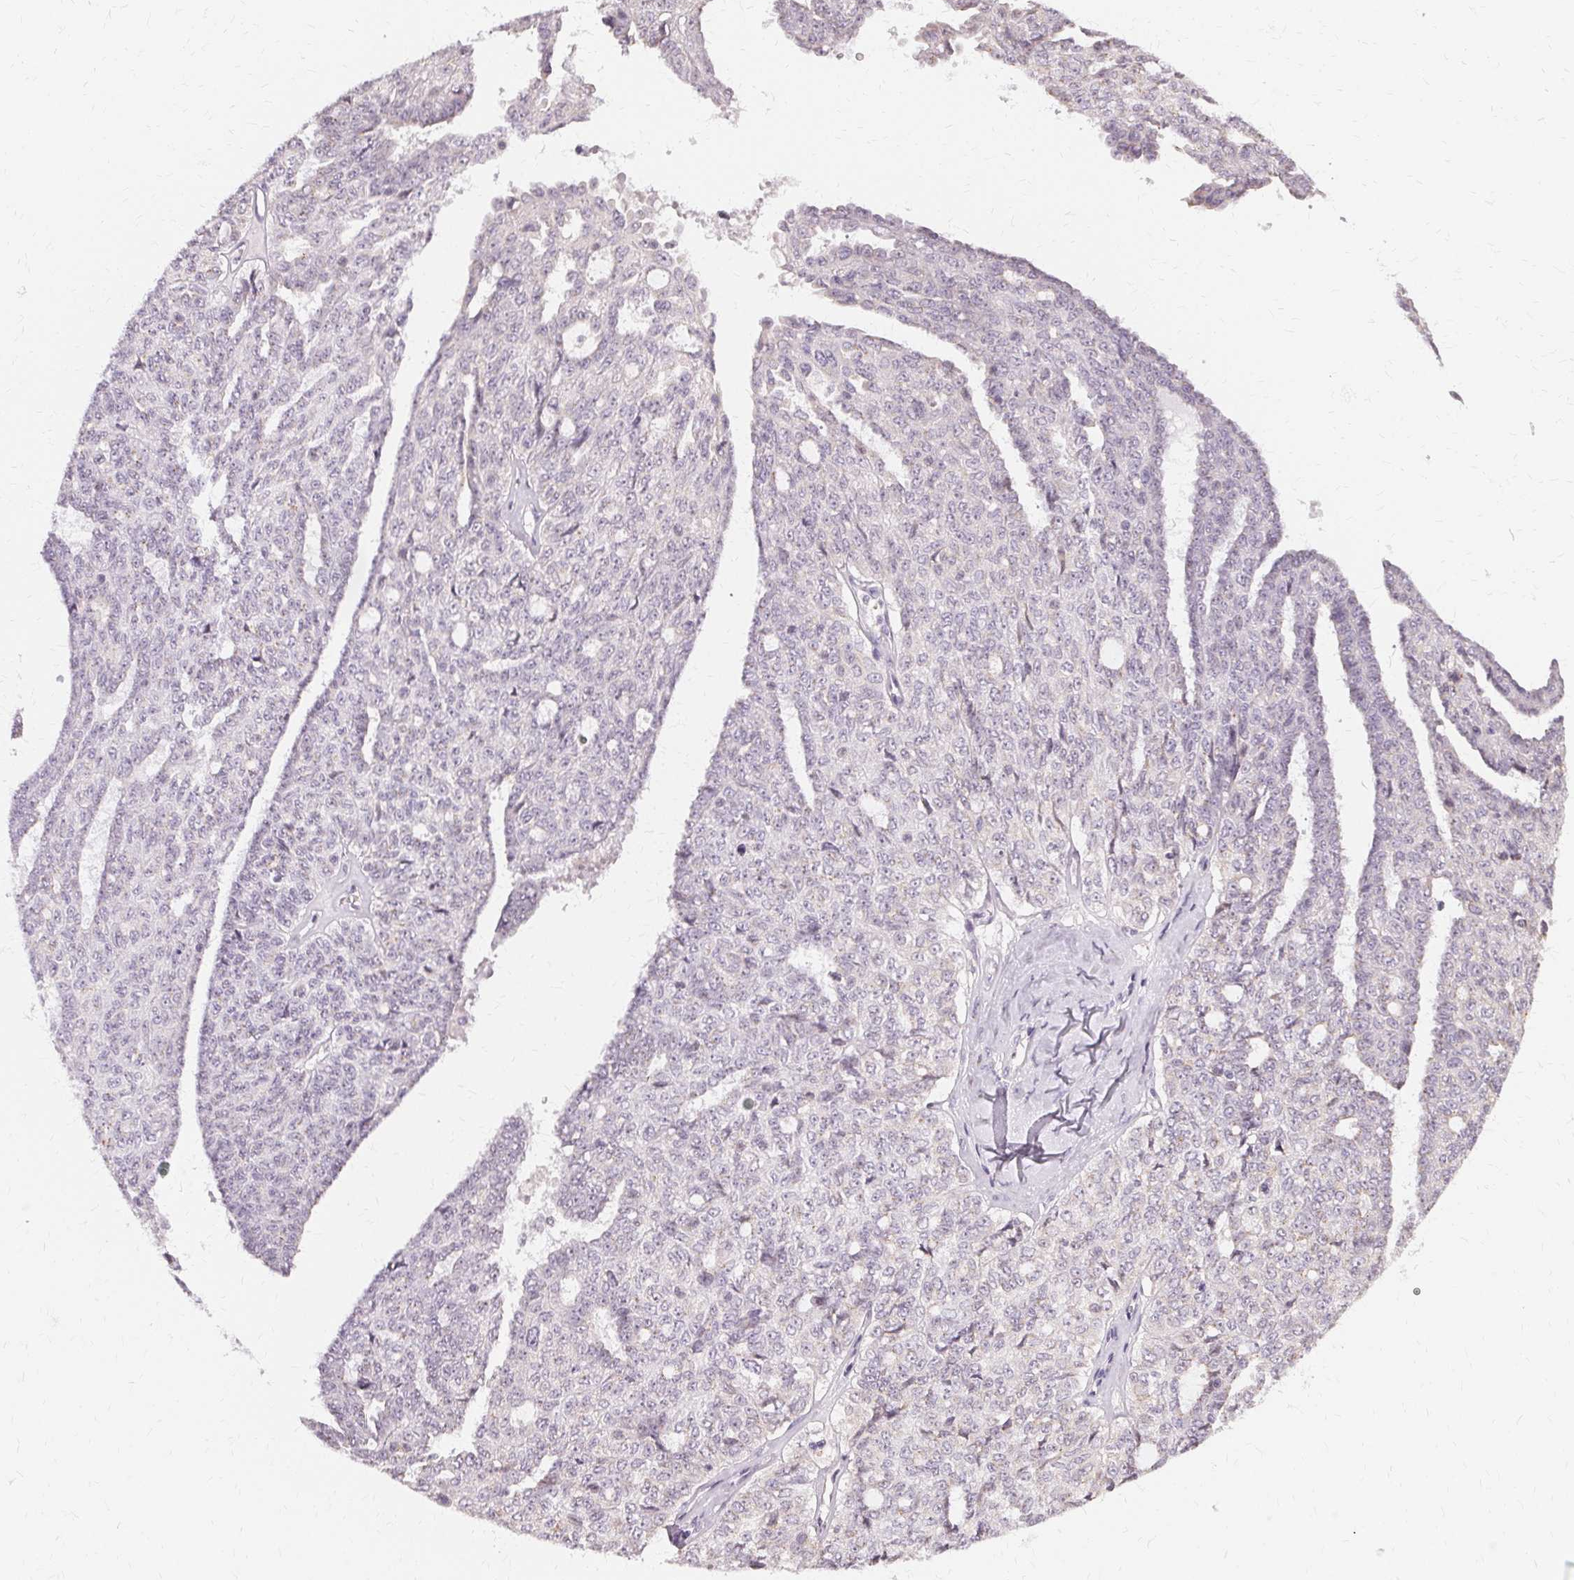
{"staining": {"intensity": "negative", "quantity": "none", "location": "none"}, "tissue": "ovarian cancer", "cell_type": "Tumor cells", "image_type": "cancer", "snomed": [{"axis": "morphology", "description": "Cystadenocarcinoma, serous, NOS"}, {"axis": "topography", "description": "Ovary"}], "caption": "High magnification brightfield microscopy of ovarian serous cystadenocarcinoma stained with DAB (3,3'-diaminobenzidine) (brown) and counterstained with hematoxylin (blue): tumor cells show no significant staining.", "gene": "FCRL3", "patient": {"sex": "female", "age": 71}}